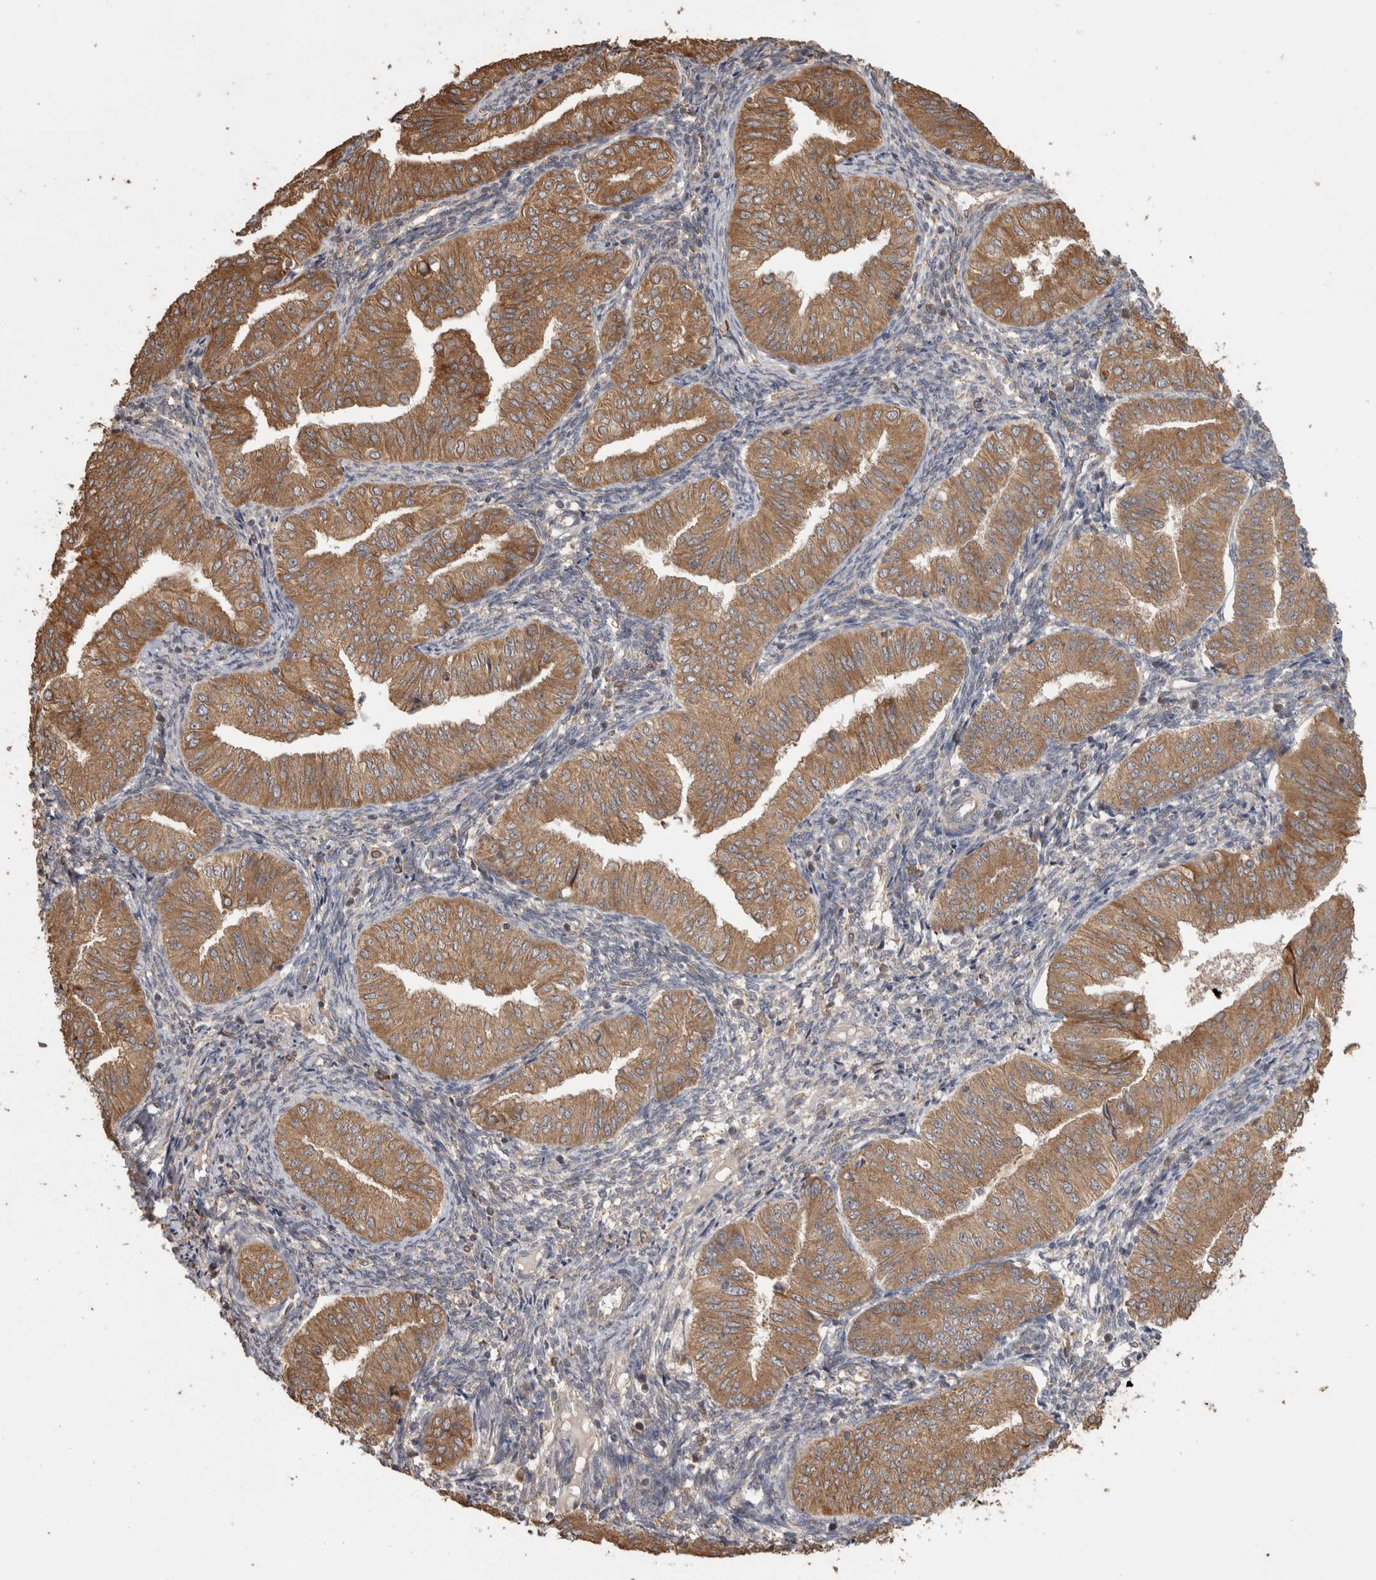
{"staining": {"intensity": "moderate", "quantity": ">75%", "location": "cytoplasmic/membranous"}, "tissue": "endometrial cancer", "cell_type": "Tumor cells", "image_type": "cancer", "snomed": [{"axis": "morphology", "description": "Normal tissue, NOS"}, {"axis": "morphology", "description": "Adenocarcinoma, NOS"}, {"axis": "topography", "description": "Endometrium"}], "caption": "Tumor cells show medium levels of moderate cytoplasmic/membranous expression in about >75% of cells in human endometrial cancer.", "gene": "TBCE", "patient": {"sex": "female", "age": 53}}